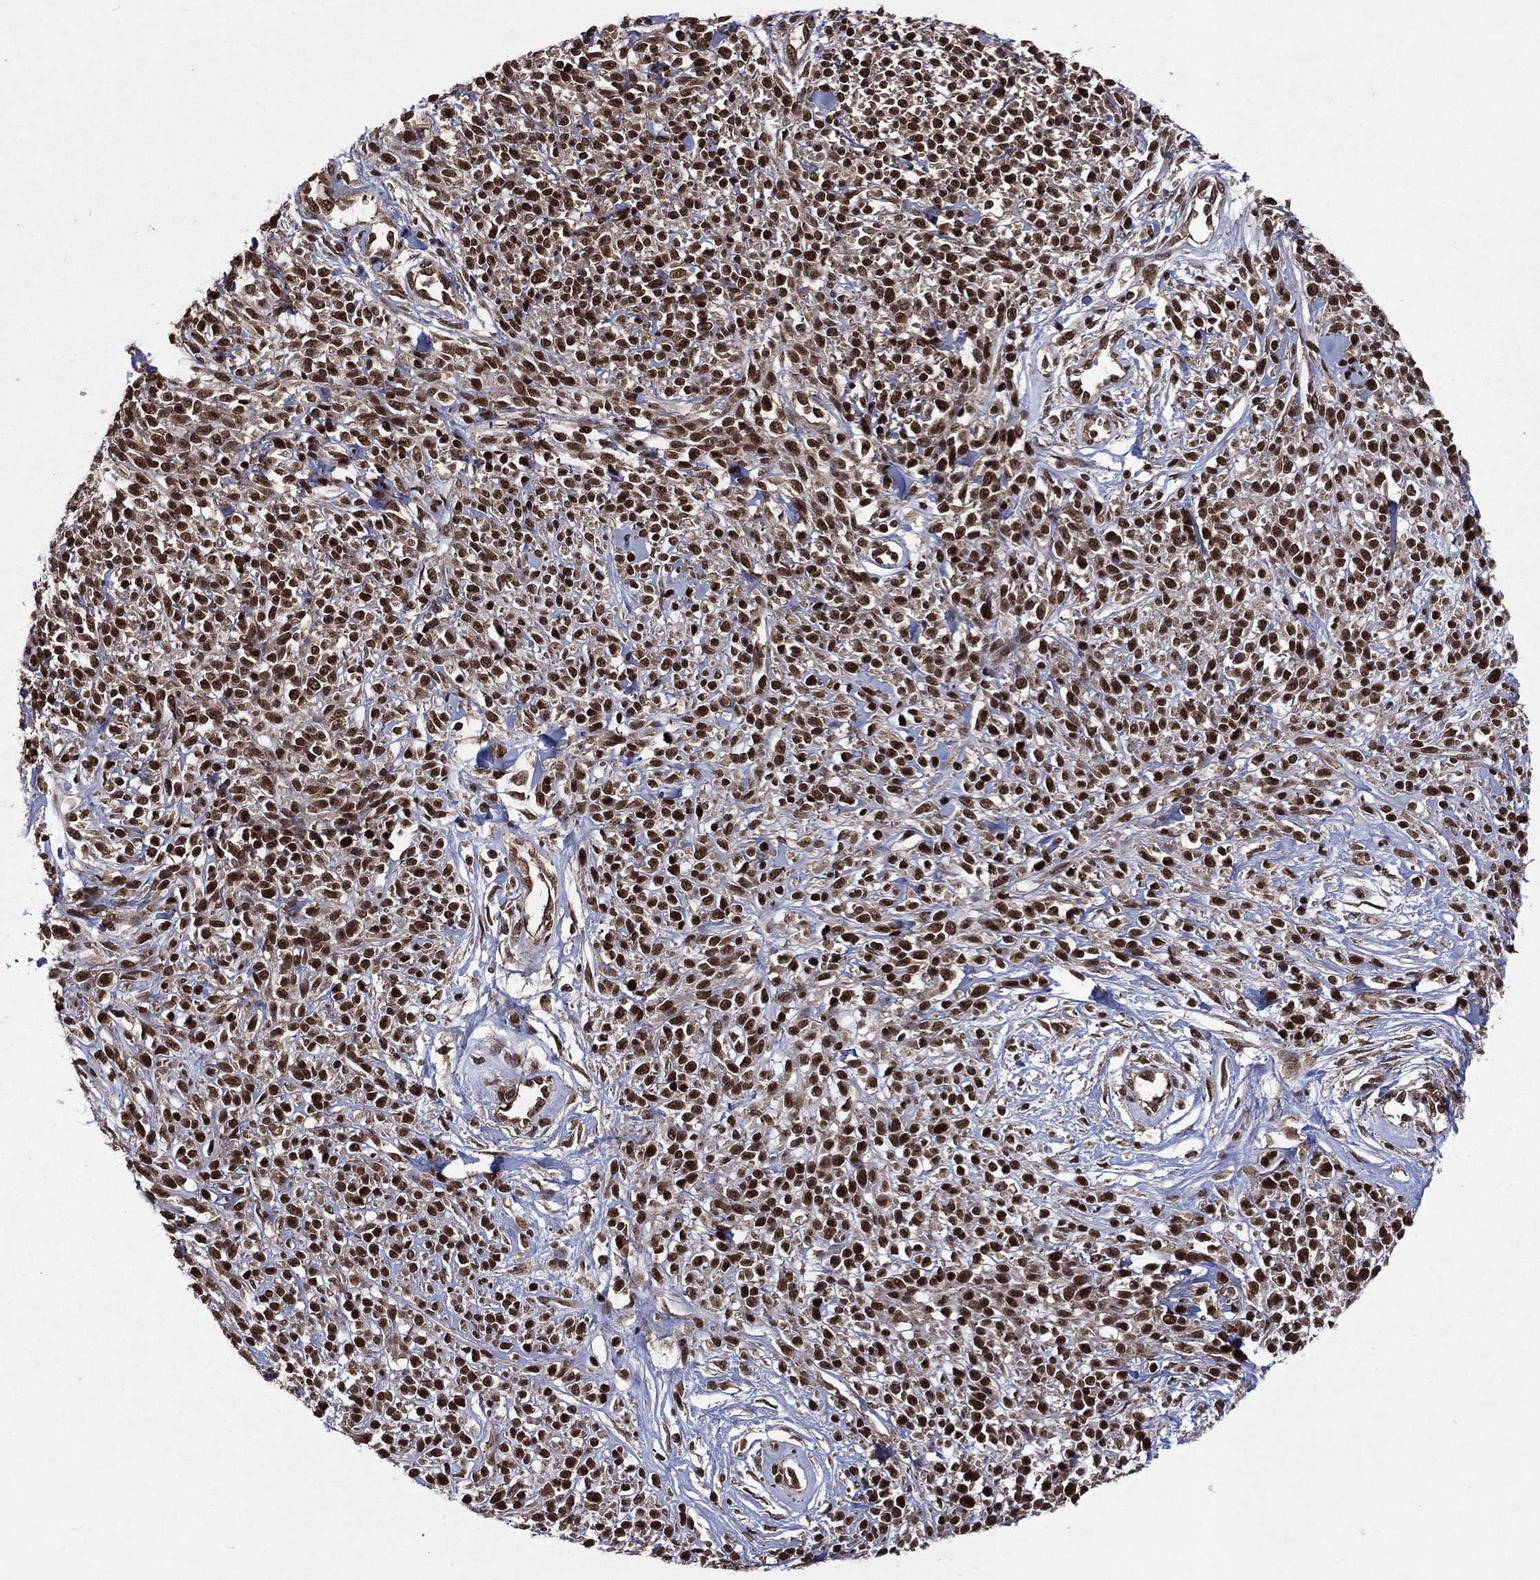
{"staining": {"intensity": "strong", "quantity": ">75%", "location": "nuclear"}, "tissue": "melanoma", "cell_type": "Tumor cells", "image_type": "cancer", "snomed": [{"axis": "morphology", "description": "Malignant melanoma, NOS"}, {"axis": "topography", "description": "Skin"}, {"axis": "topography", "description": "Skin of trunk"}], "caption": "Strong nuclear protein positivity is identified in about >75% of tumor cells in melanoma.", "gene": "DMAP1", "patient": {"sex": "male", "age": 74}}